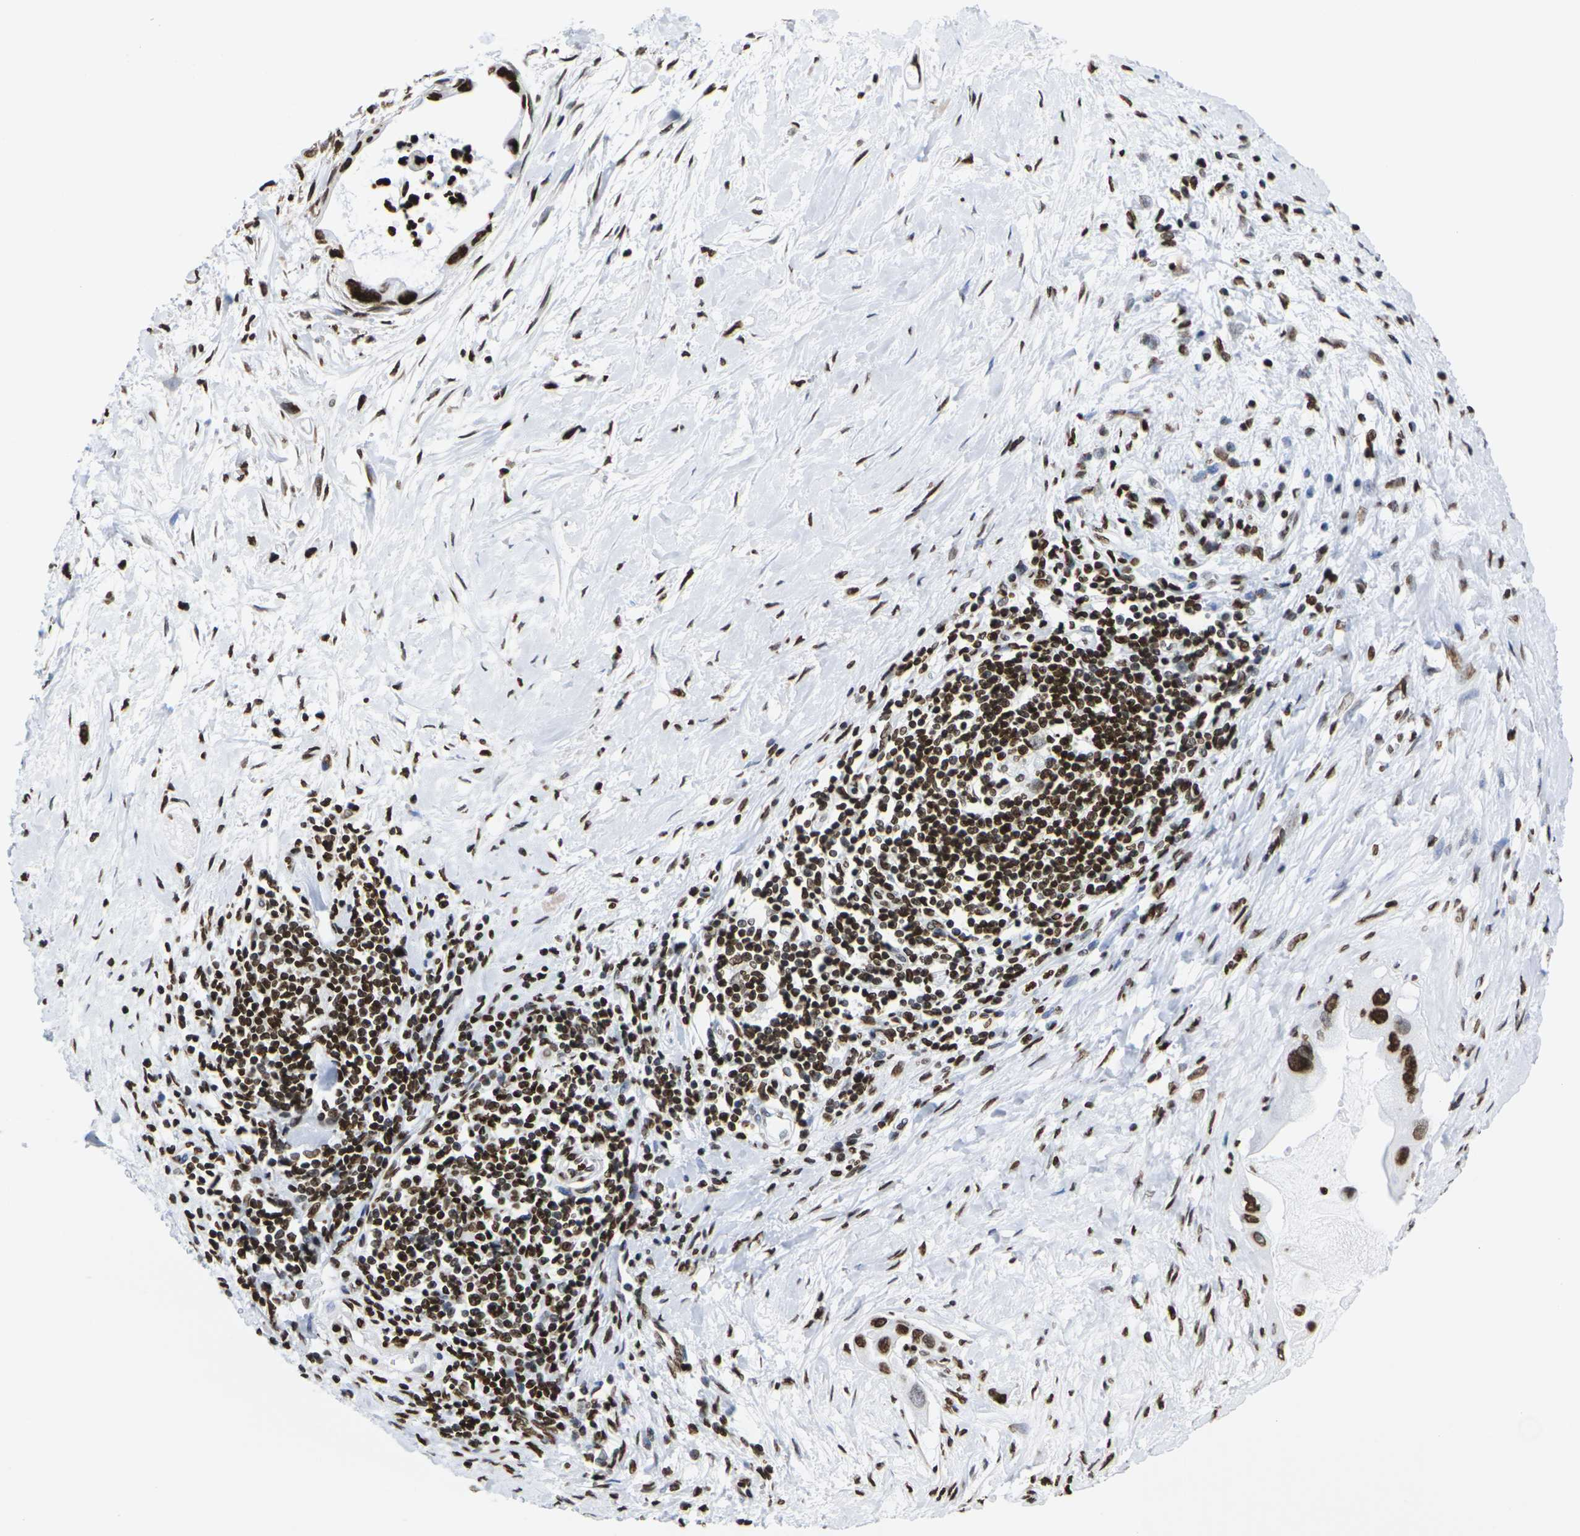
{"staining": {"intensity": "strong", "quantity": "25%-75%", "location": "nuclear"}, "tissue": "pancreatic cancer", "cell_type": "Tumor cells", "image_type": "cancer", "snomed": [{"axis": "morphology", "description": "Adenocarcinoma, NOS"}, {"axis": "topography", "description": "Pancreas"}], "caption": "Tumor cells display strong nuclear positivity in approximately 25%-75% of cells in pancreatic adenocarcinoma. The staining was performed using DAB (3,3'-diaminobenzidine), with brown indicating positive protein expression. Nuclei are stained blue with hematoxylin.", "gene": "H2AC21", "patient": {"sex": "male", "age": 55}}